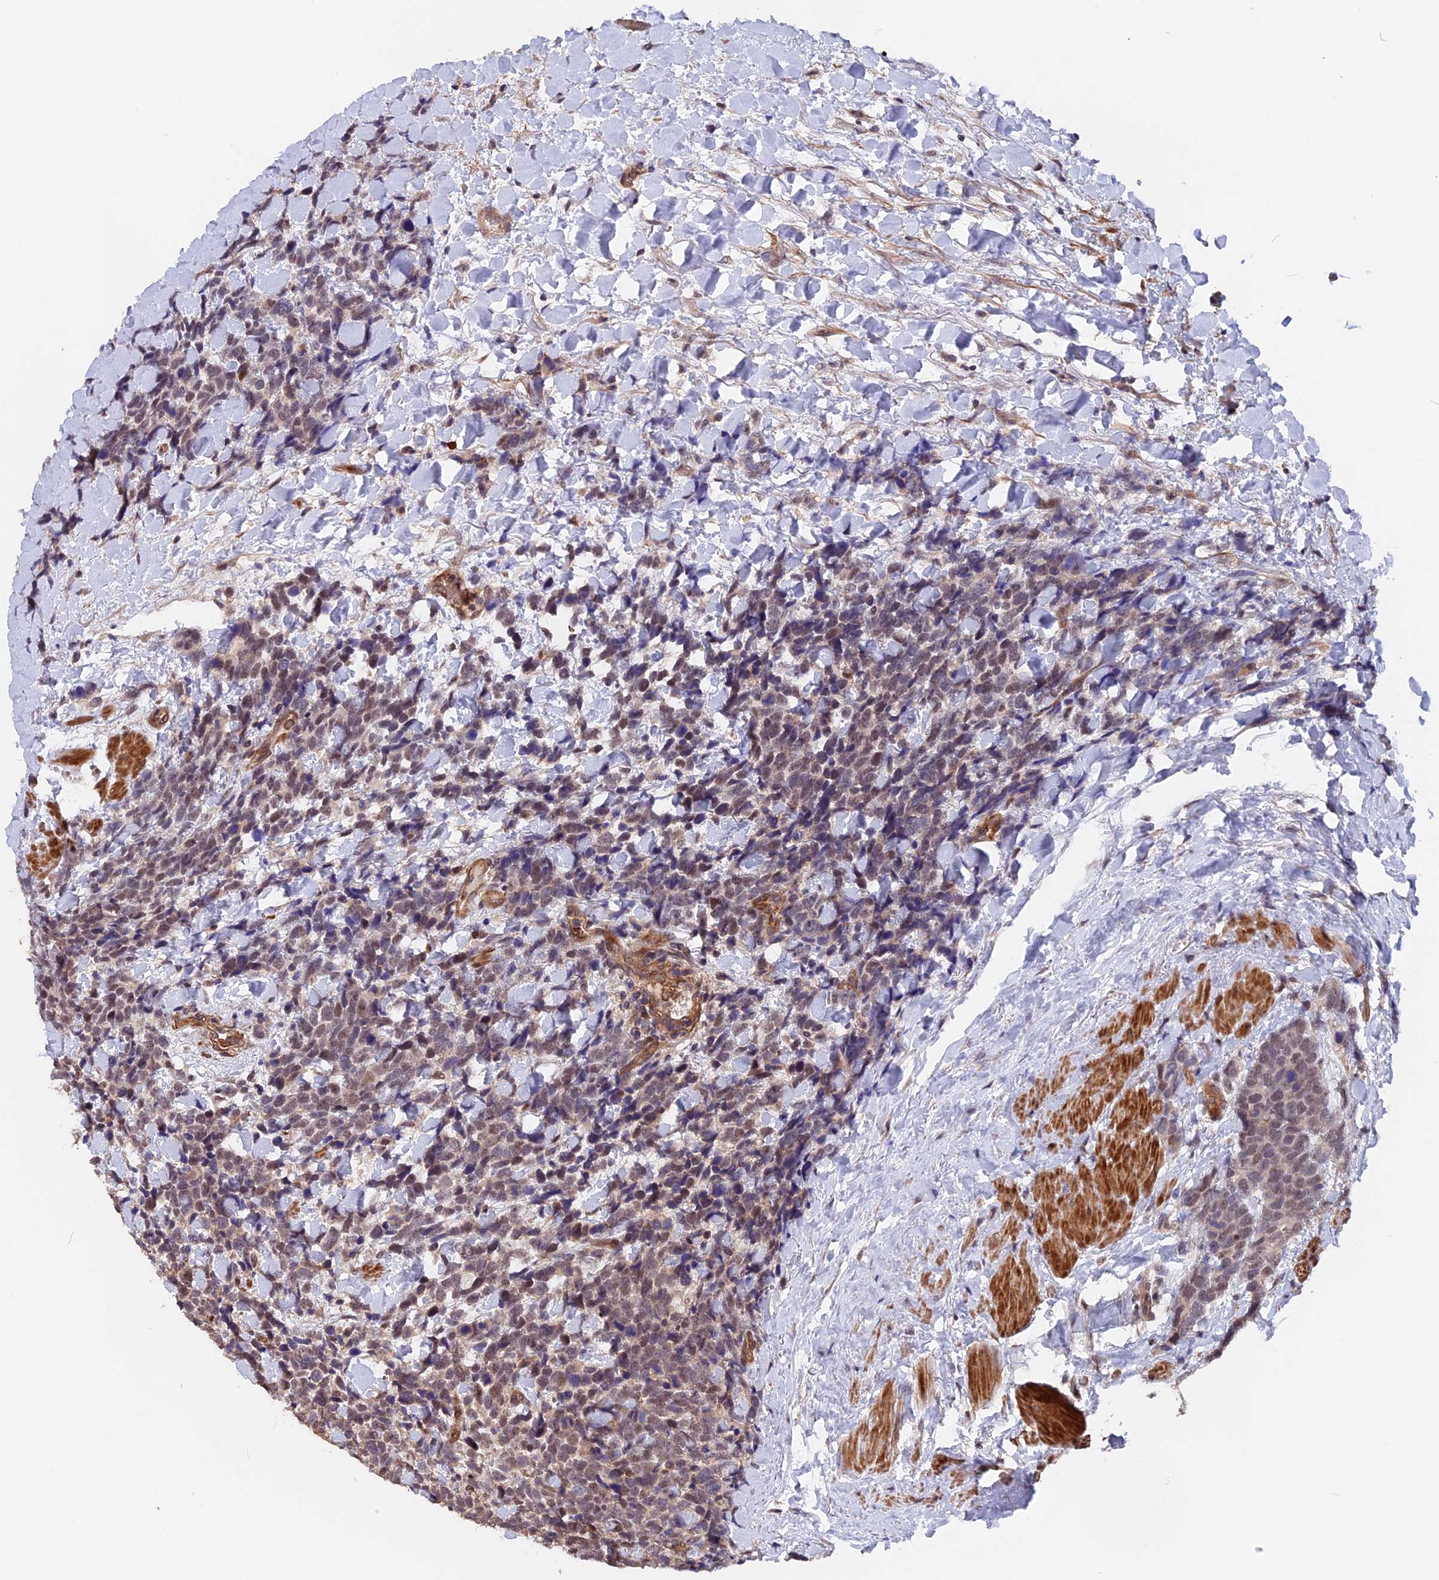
{"staining": {"intensity": "weak", "quantity": "<25%", "location": "cytoplasmic/membranous"}, "tissue": "urothelial cancer", "cell_type": "Tumor cells", "image_type": "cancer", "snomed": [{"axis": "morphology", "description": "Urothelial carcinoma, High grade"}, {"axis": "topography", "description": "Urinary bladder"}], "caption": "DAB (3,3'-diaminobenzidine) immunohistochemical staining of urothelial cancer displays no significant positivity in tumor cells.", "gene": "ZC3H10", "patient": {"sex": "female", "age": 82}}